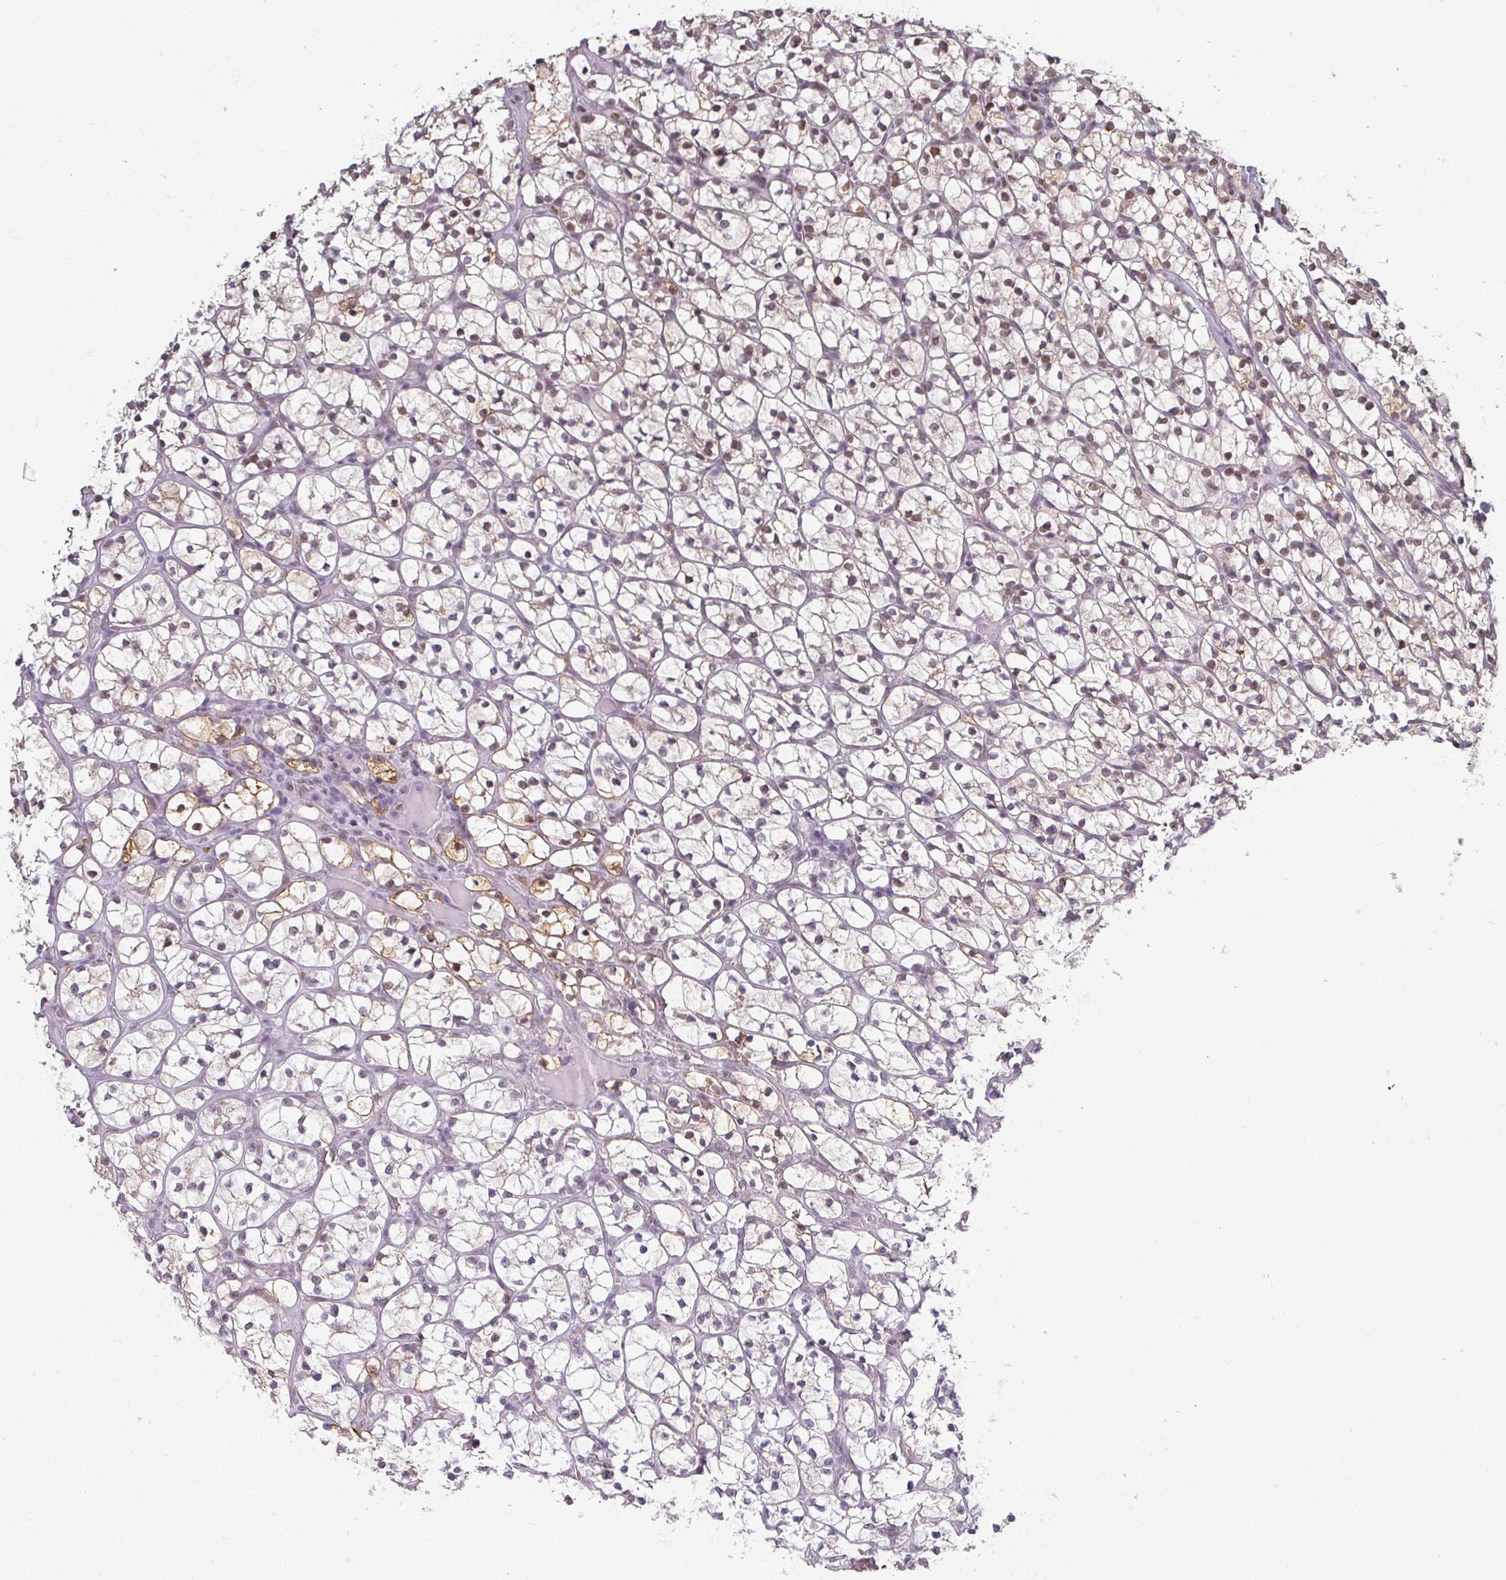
{"staining": {"intensity": "moderate", "quantity": "25%-75%", "location": "nuclear"}, "tissue": "renal cancer", "cell_type": "Tumor cells", "image_type": "cancer", "snomed": [{"axis": "morphology", "description": "Adenocarcinoma, NOS"}, {"axis": "topography", "description": "Kidney"}], "caption": "Protein staining of renal cancer (adenocarcinoma) tissue shows moderate nuclear staining in approximately 25%-75% of tumor cells. (Brightfield microscopy of DAB IHC at high magnification).", "gene": "RIPOR3", "patient": {"sex": "female", "age": 64}}